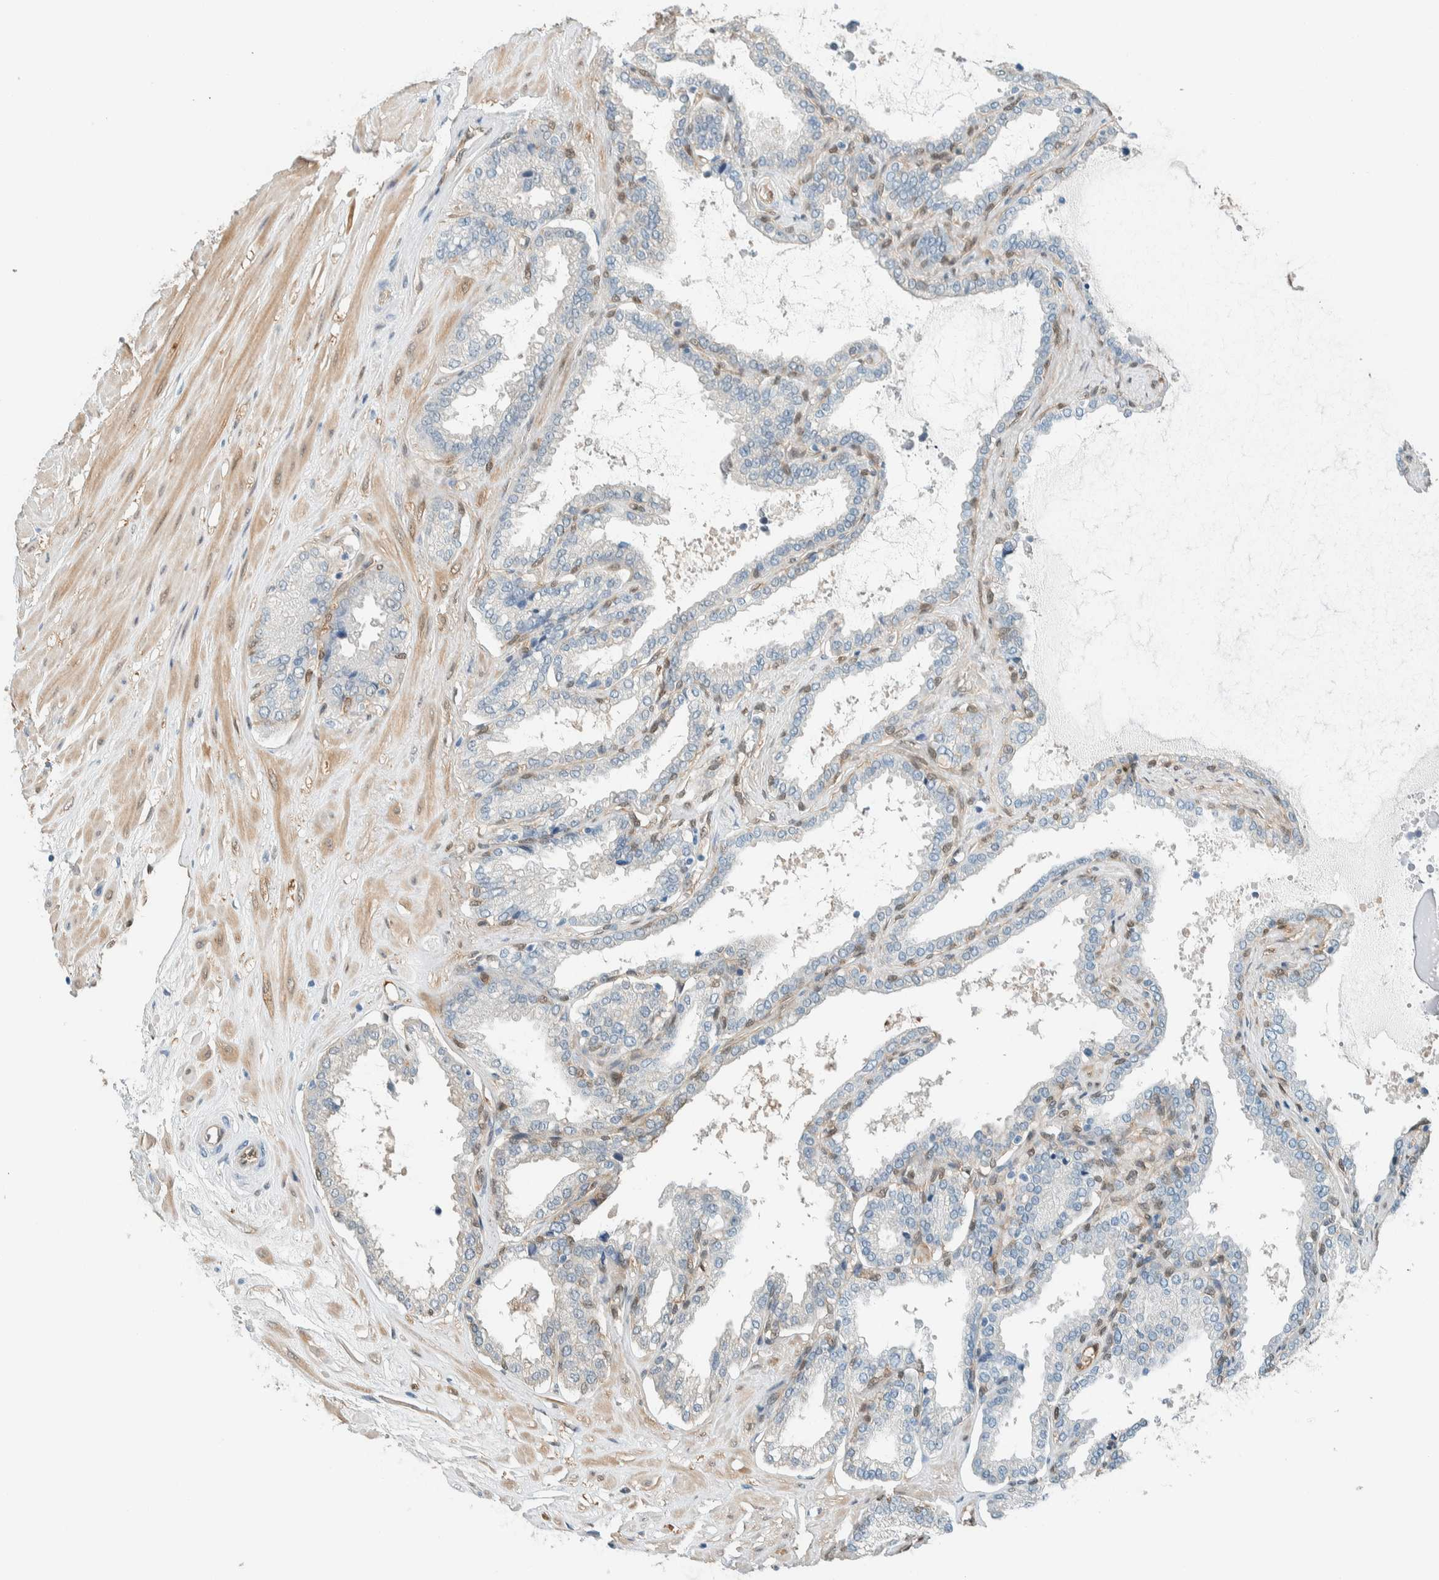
{"staining": {"intensity": "moderate", "quantity": "<25%", "location": "cytoplasmic/membranous,nuclear"}, "tissue": "seminal vesicle", "cell_type": "Glandular cells", "image_type": "normal", "snomed": [{"axis": "morphology", "description": "Normal tissue, NOS"}, {"axis": "topography", "description": "Seminal veicle"}], "caption": "Moderate cytoplasmic/membranous,nuclear protein expression is present in approximately <25% of glandular cells in seminal vesicle. The protein is stained brown, and the nuclei are stained in blue (DAB (3,3'-diaminobenzidine) IHC with brightfield microscopy, high magnification).", "gene": "NXN", "patient": {"sex": "male", "age": 46}}